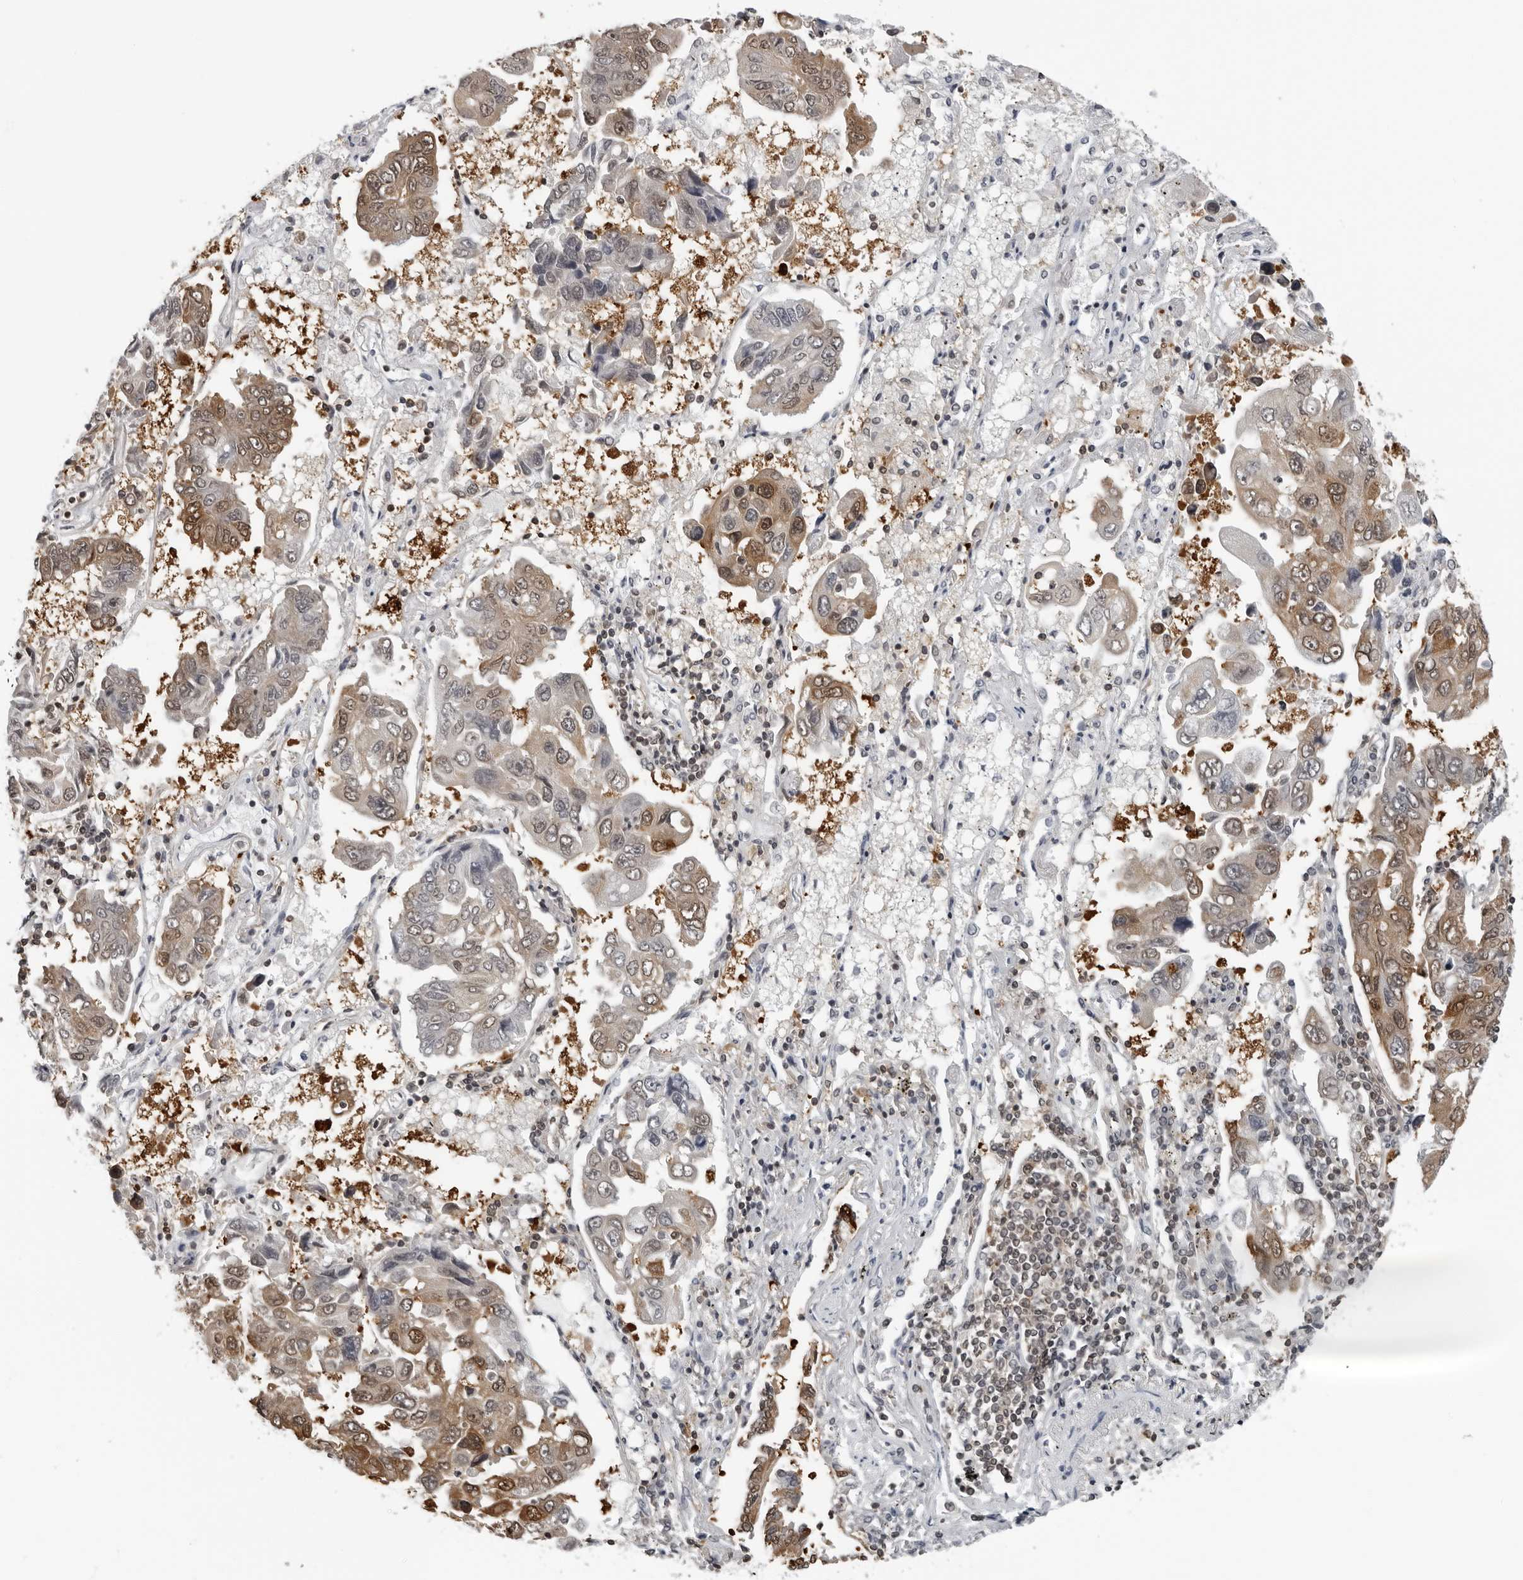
{"staining": {"intensity": "weak", "quantity": ">75%", "location": "cytoplasmic/membranous,nuclear"}, "tissue": "lung cancer", "cell_type": "Tumor cells", "image_type": "cancer", "snomed": [{"axis": "morphology", "description": "Adenocarcinoma, NOS"}, {"axis": "topography", "description": "Lung"}], "caption": "A brown stain labels weak cytoplasmic/membranous and nuclear expression of a protein in lung cancer tumor cells. (Stains: DAB (3,3'-diaminobenzidine) in brown, nuclei in blue, Microscopy: brightfield microscopy at high magnification).", "gene": "HSPH1", "patient": {"sex": "male", "age": 64}}